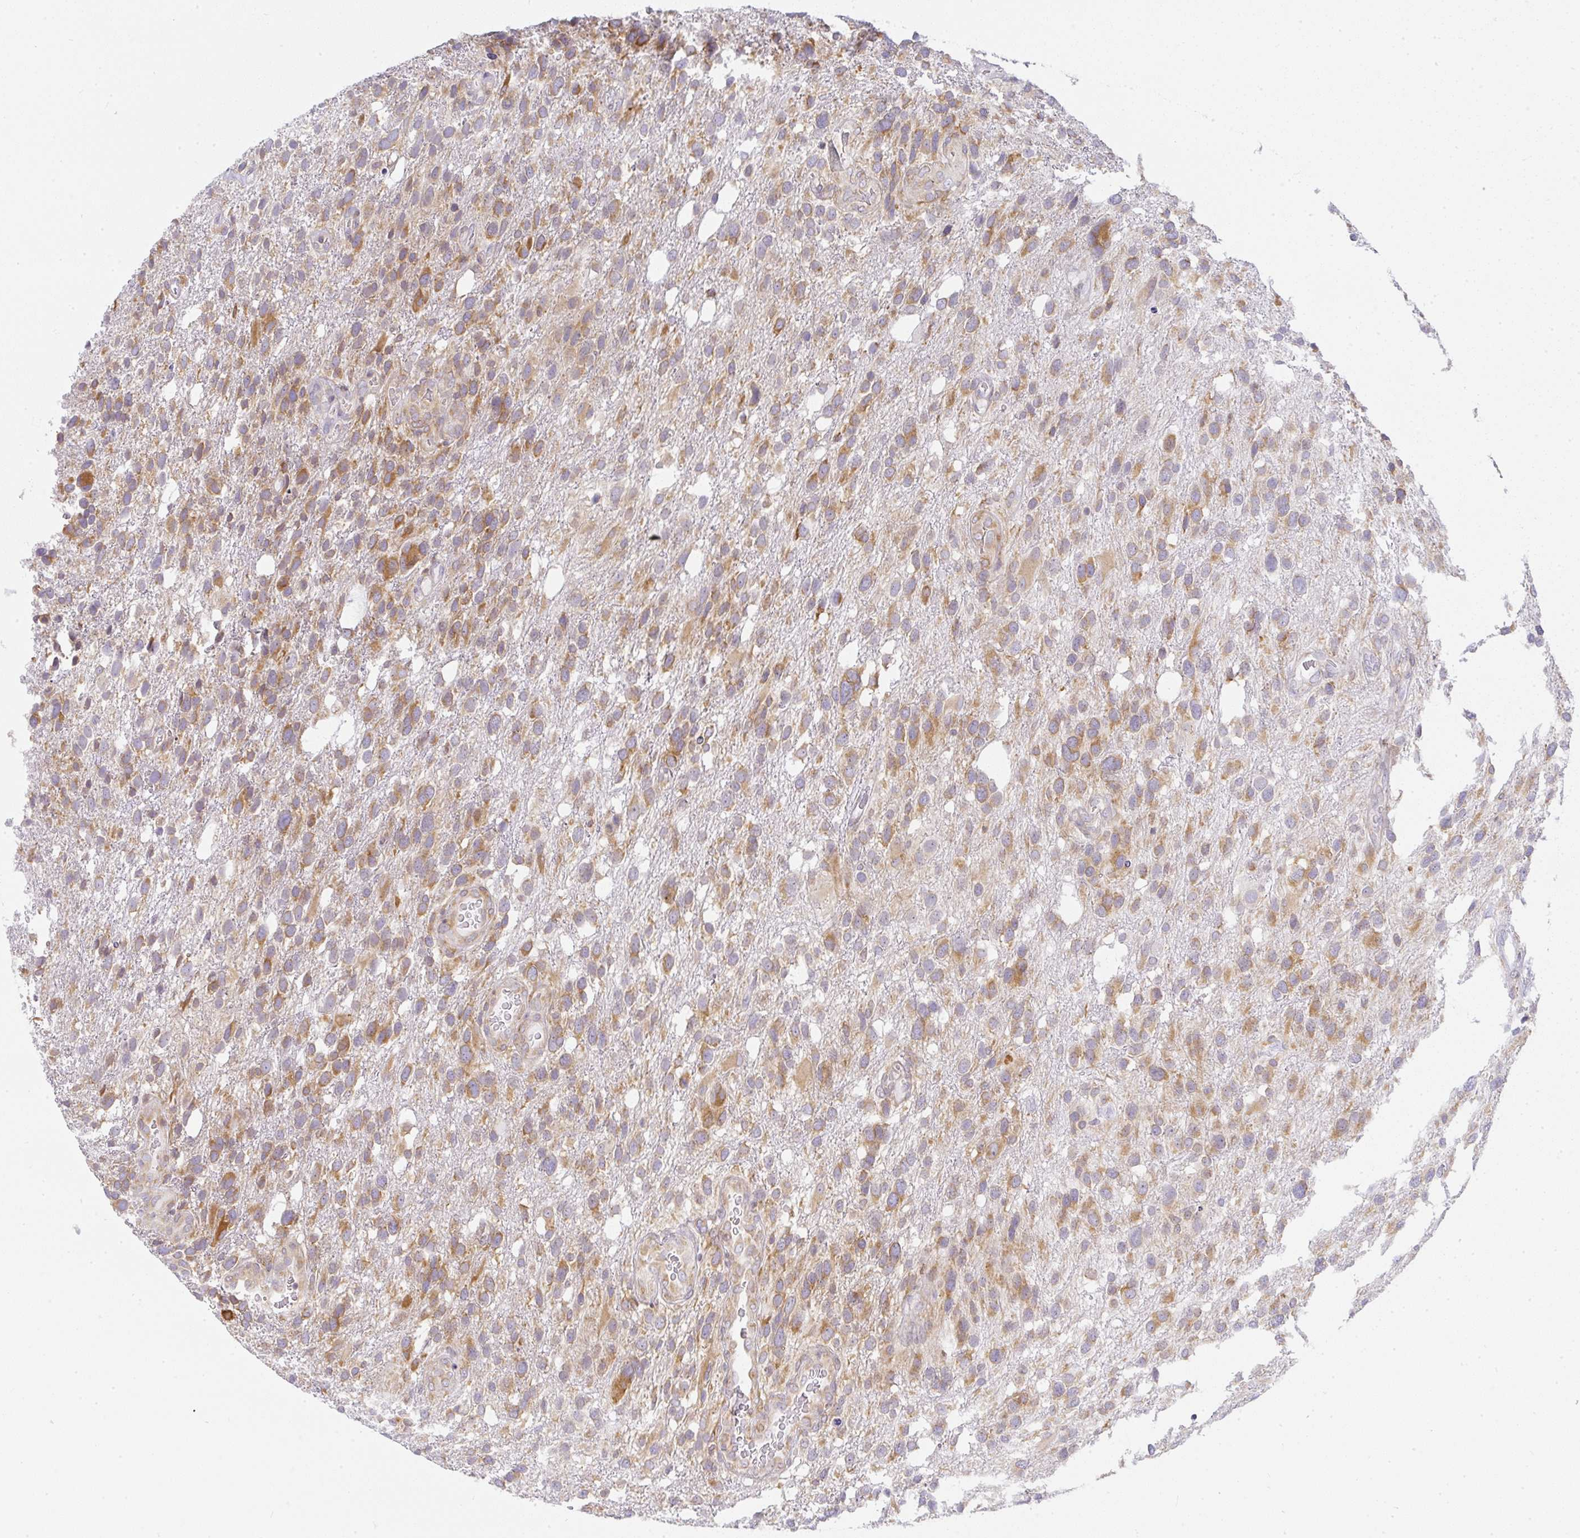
{"staining": {"intensity": "moderate", "quantity": ">75%", "location": "cytoplasmic/membranous"}, "tissue": "glioma", "cell_type": "Tumor cells", "image_type": "cancer", "snomed": [{"axis": "morphology", "description": "Glioma, malignant, High grade"}, {"axis": "topography", "description": "Brain"}], "caption": "Immunohistochemical staining of malignant high-grade glioma displays medium levels of moderate cytoplasmic/membranous expression in about >75% of tumor cells.", "gene": "DERL2", "patient": {"sex": "female", "age": 58}}